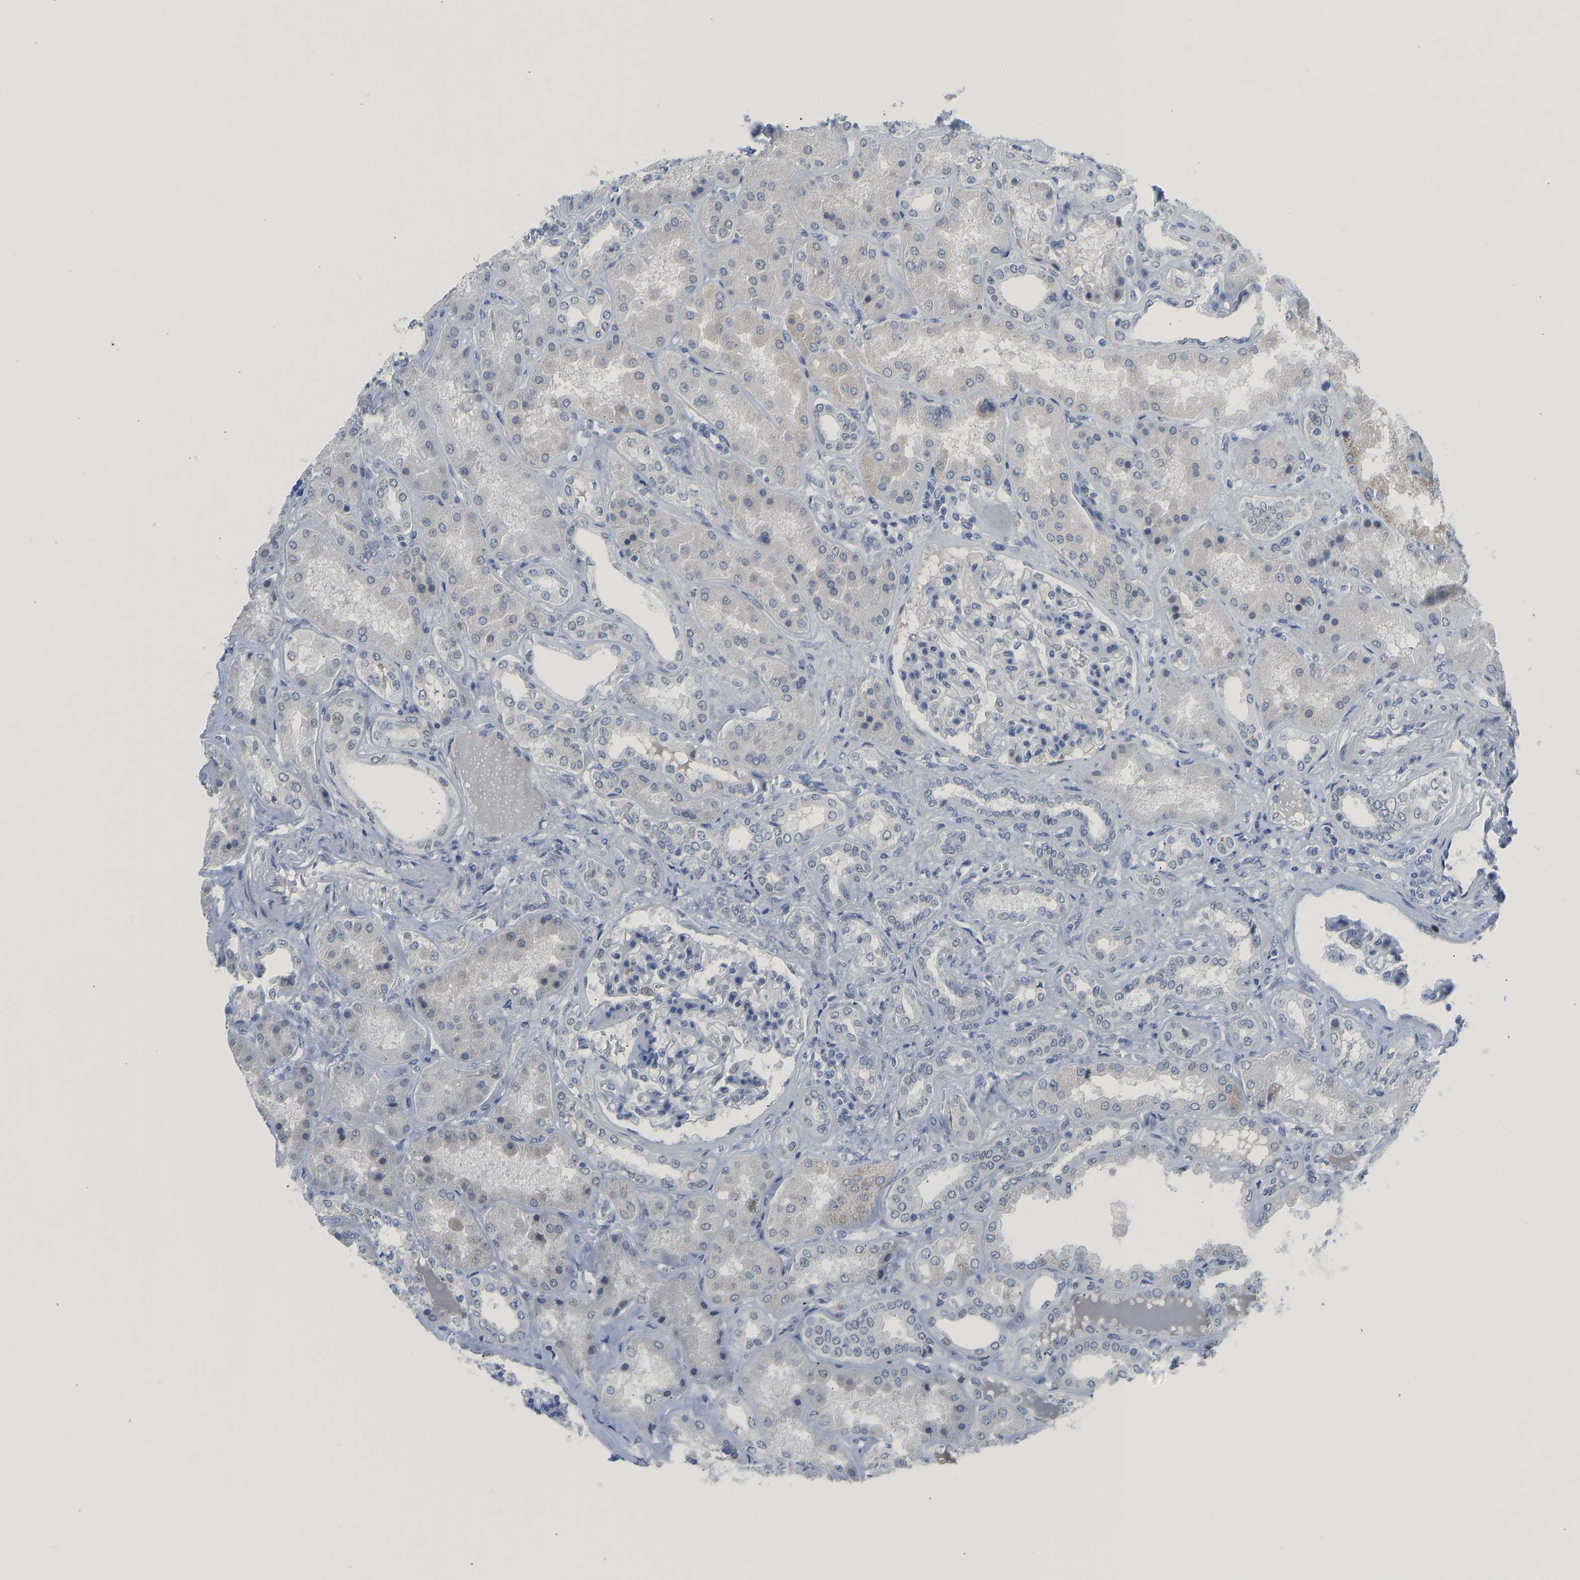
{"staining": {"intensity": "negative", "quantity": "none", "location": "none"}, "tissue": "kidney", "cell_type": "Cells in glomeruli", "image_type": "normal", "snomed": [{"axis": "morphology", "description": "Normal tissue, NOS"}, {"axis": "topography", "description": "Kidney"}], "caption": "High power microscopy histopathology image of an immunohistochemistry (IHC) image of unremarkable kidney, revealing no significant expression in cells in glomeruli.", "gene": "TXNDC2", "patient": {"sex": "female", "age": 56}}